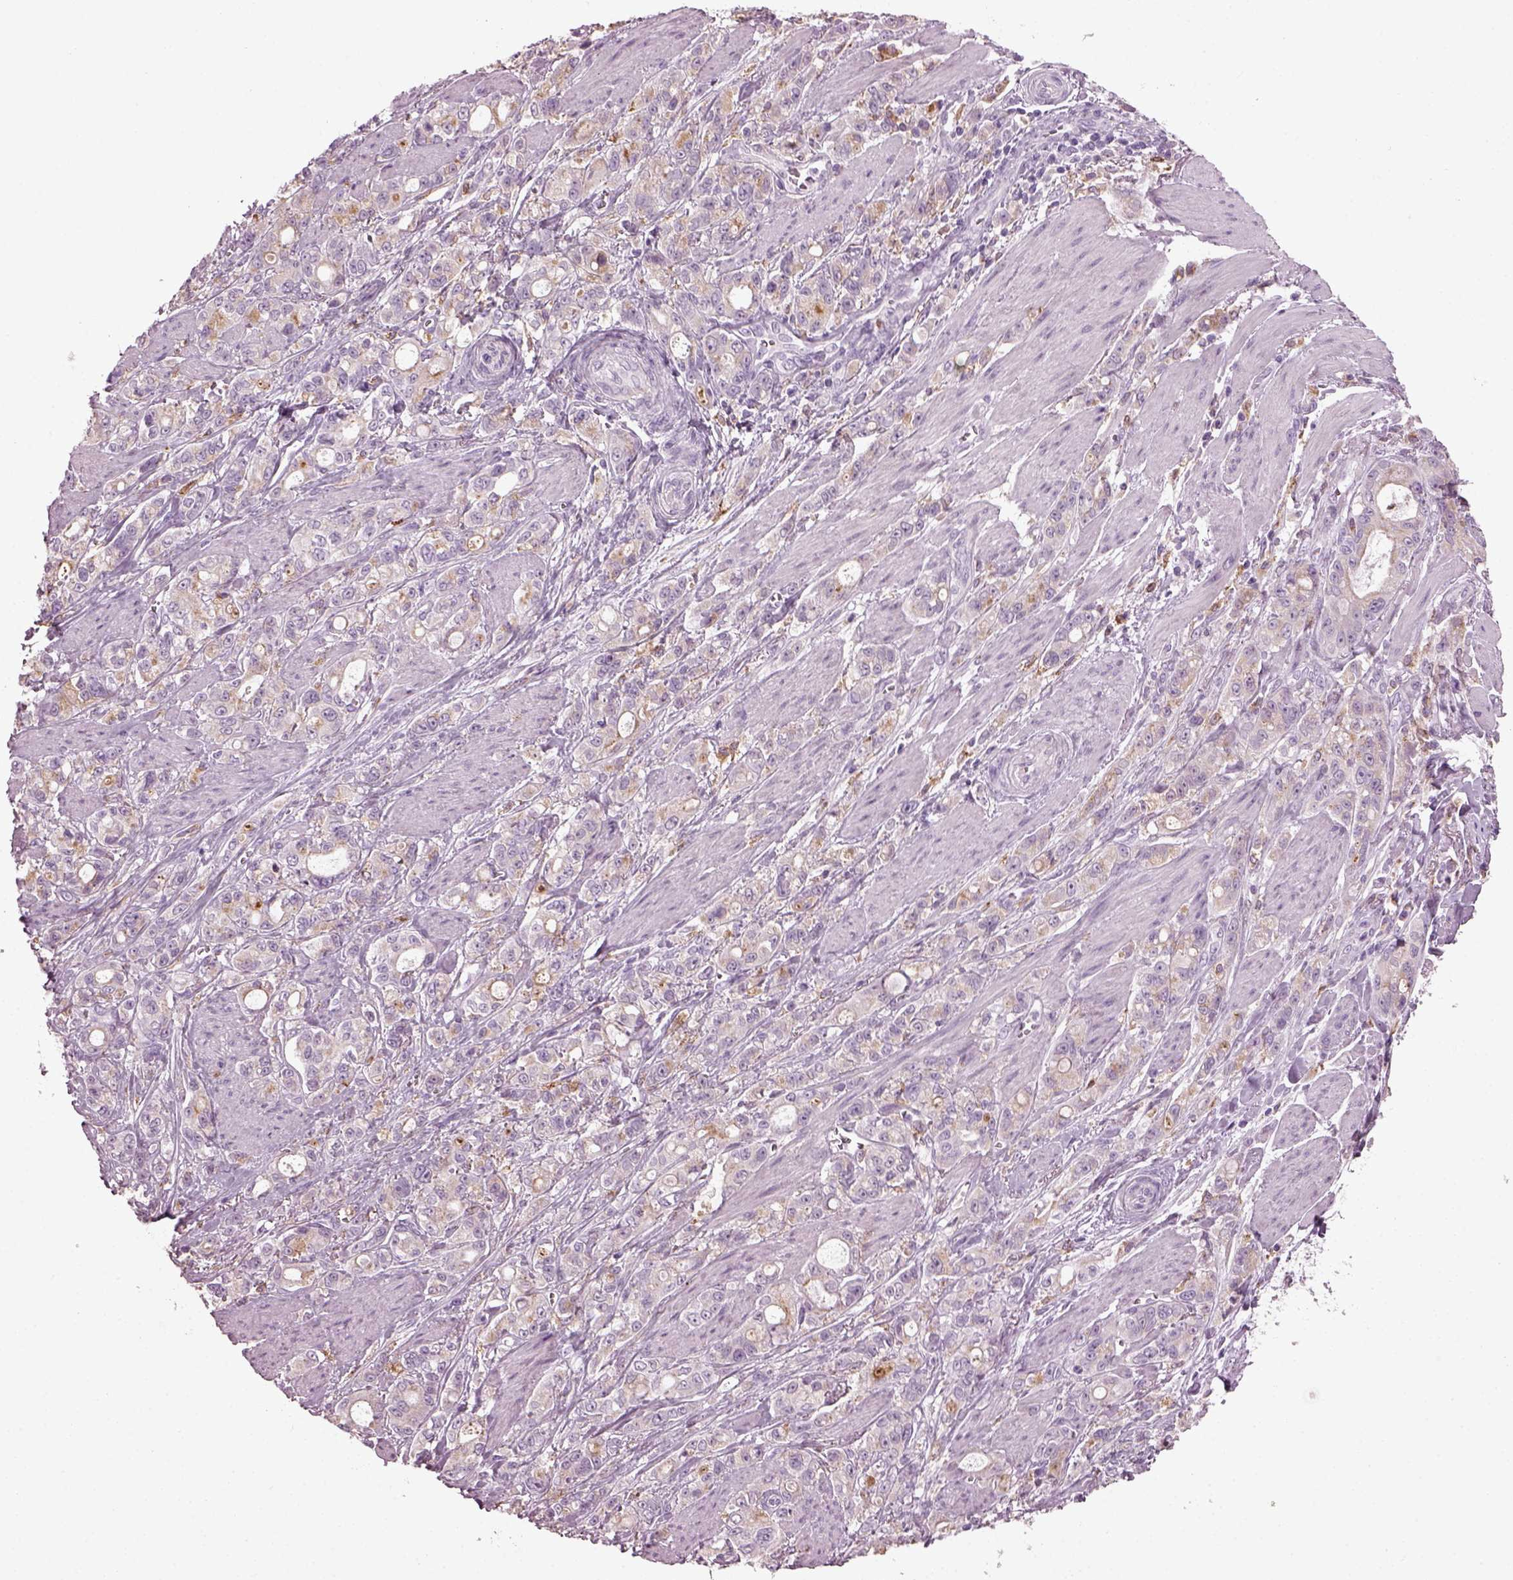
{"staining": {"intensity": "weak", "quantity": "<25%", "location": "cytoplasmic/membranous"}, "tissue": "stomach cancer", "cell_type": "Tumor cells", "image_type": "cancer", "snomed": [{"axis": "morphology", "description": "Adenocarcinoma, NOS"}, {"axis": "topography", "description": "Stomach"}], "caption": "Human stomach adenocarcinoma stained for a protein using immunohistochemistry (IHC) shows no staining in tumor cells.", "gene": "TMEM231", "patient": {"sex": "male", "age": 63}}